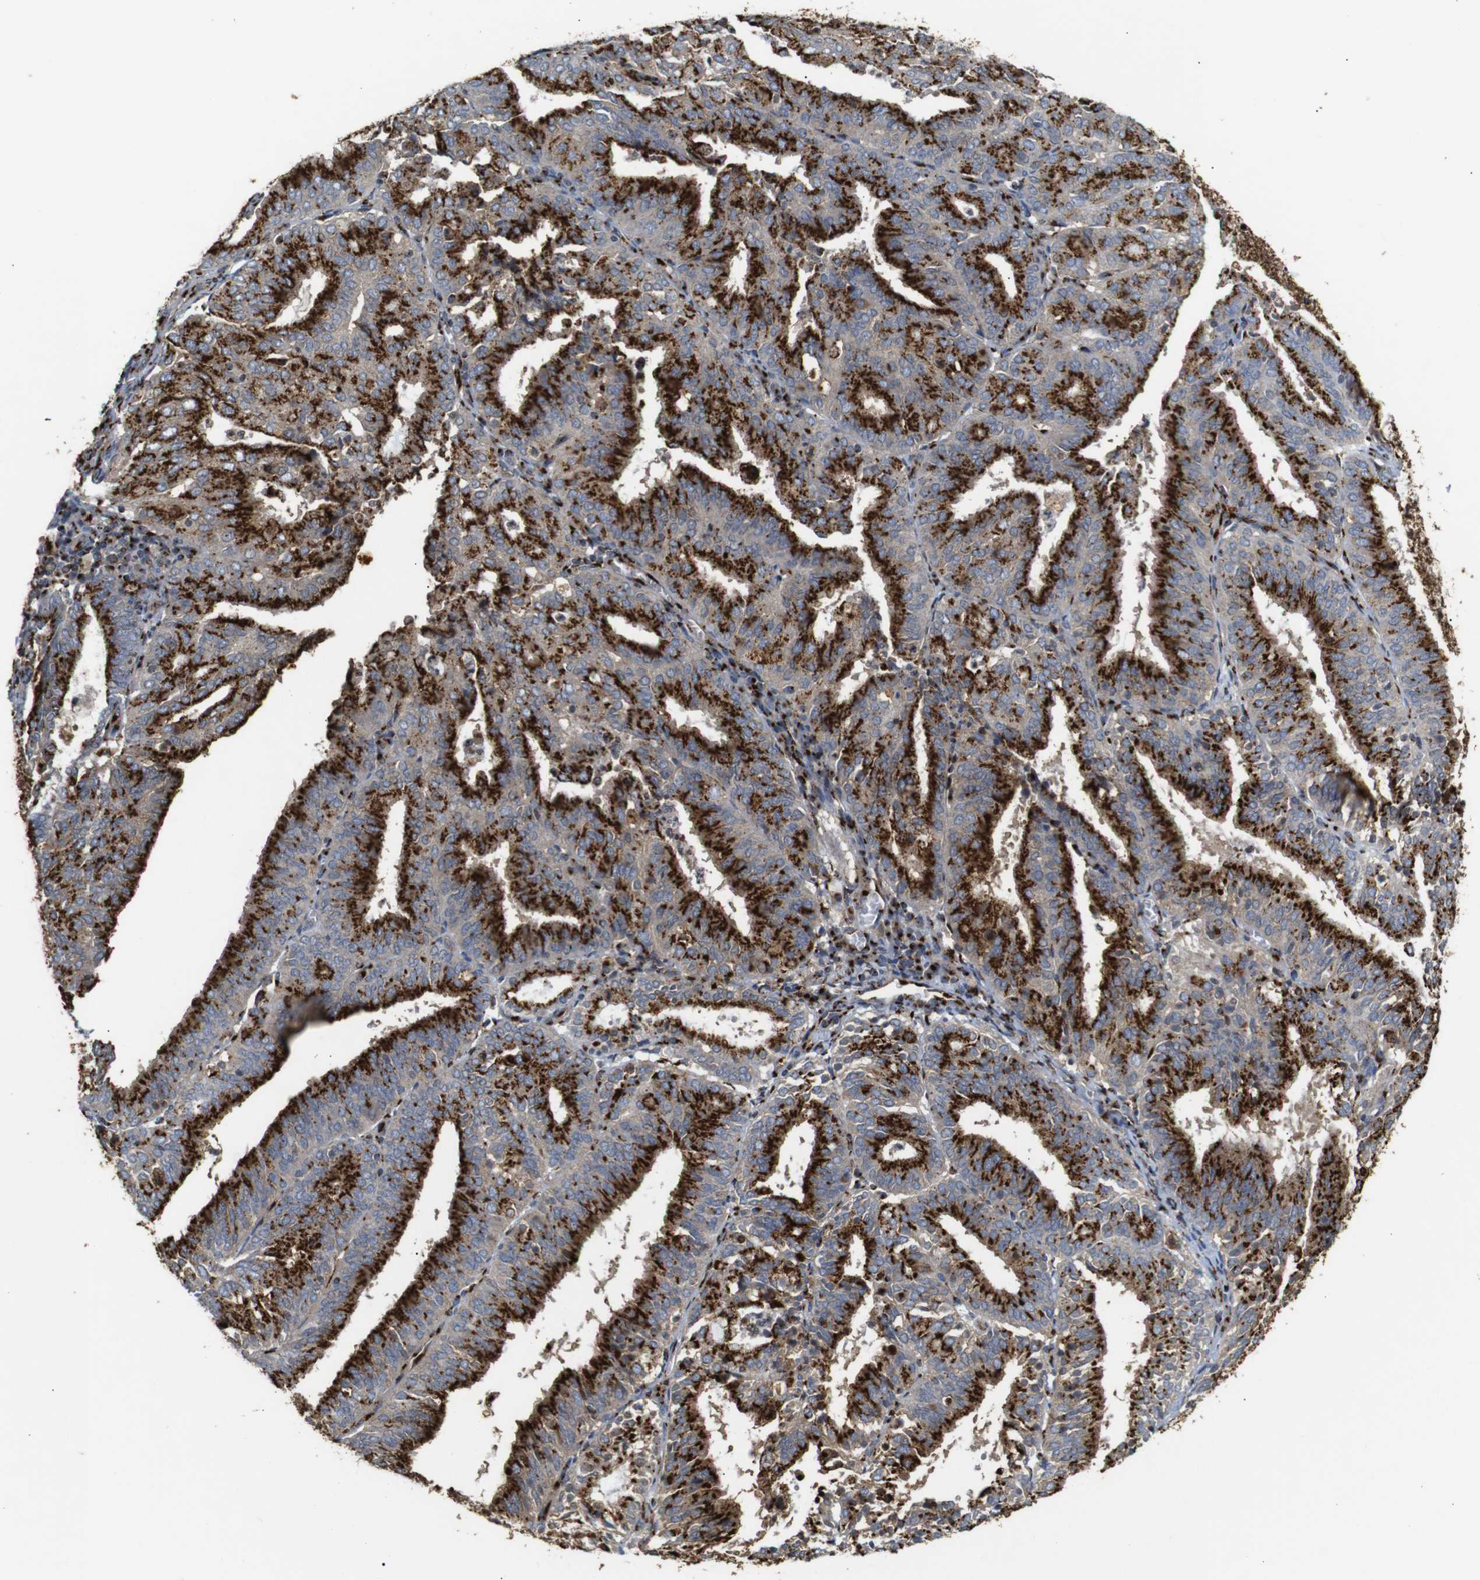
{"staining": {"intensity": "strong", "quantity": ">75%", "location": "cytoplasmic/membranous"}, "tissue": "endometrial cancer", "cell_type": "Tumor cells", "image_type": "cancer", "snomed": [{"axis": "morphology", "description": "Adenocarcinoma, NOS"}, {"axis": "topography", "description": "Uterus"}], "caption": "Endometrial cancer stained with a protein marker reveals strong staining in tumor cells.", "gene": "TGOLN2", "patient": {"sex": "female", "age": 60}}